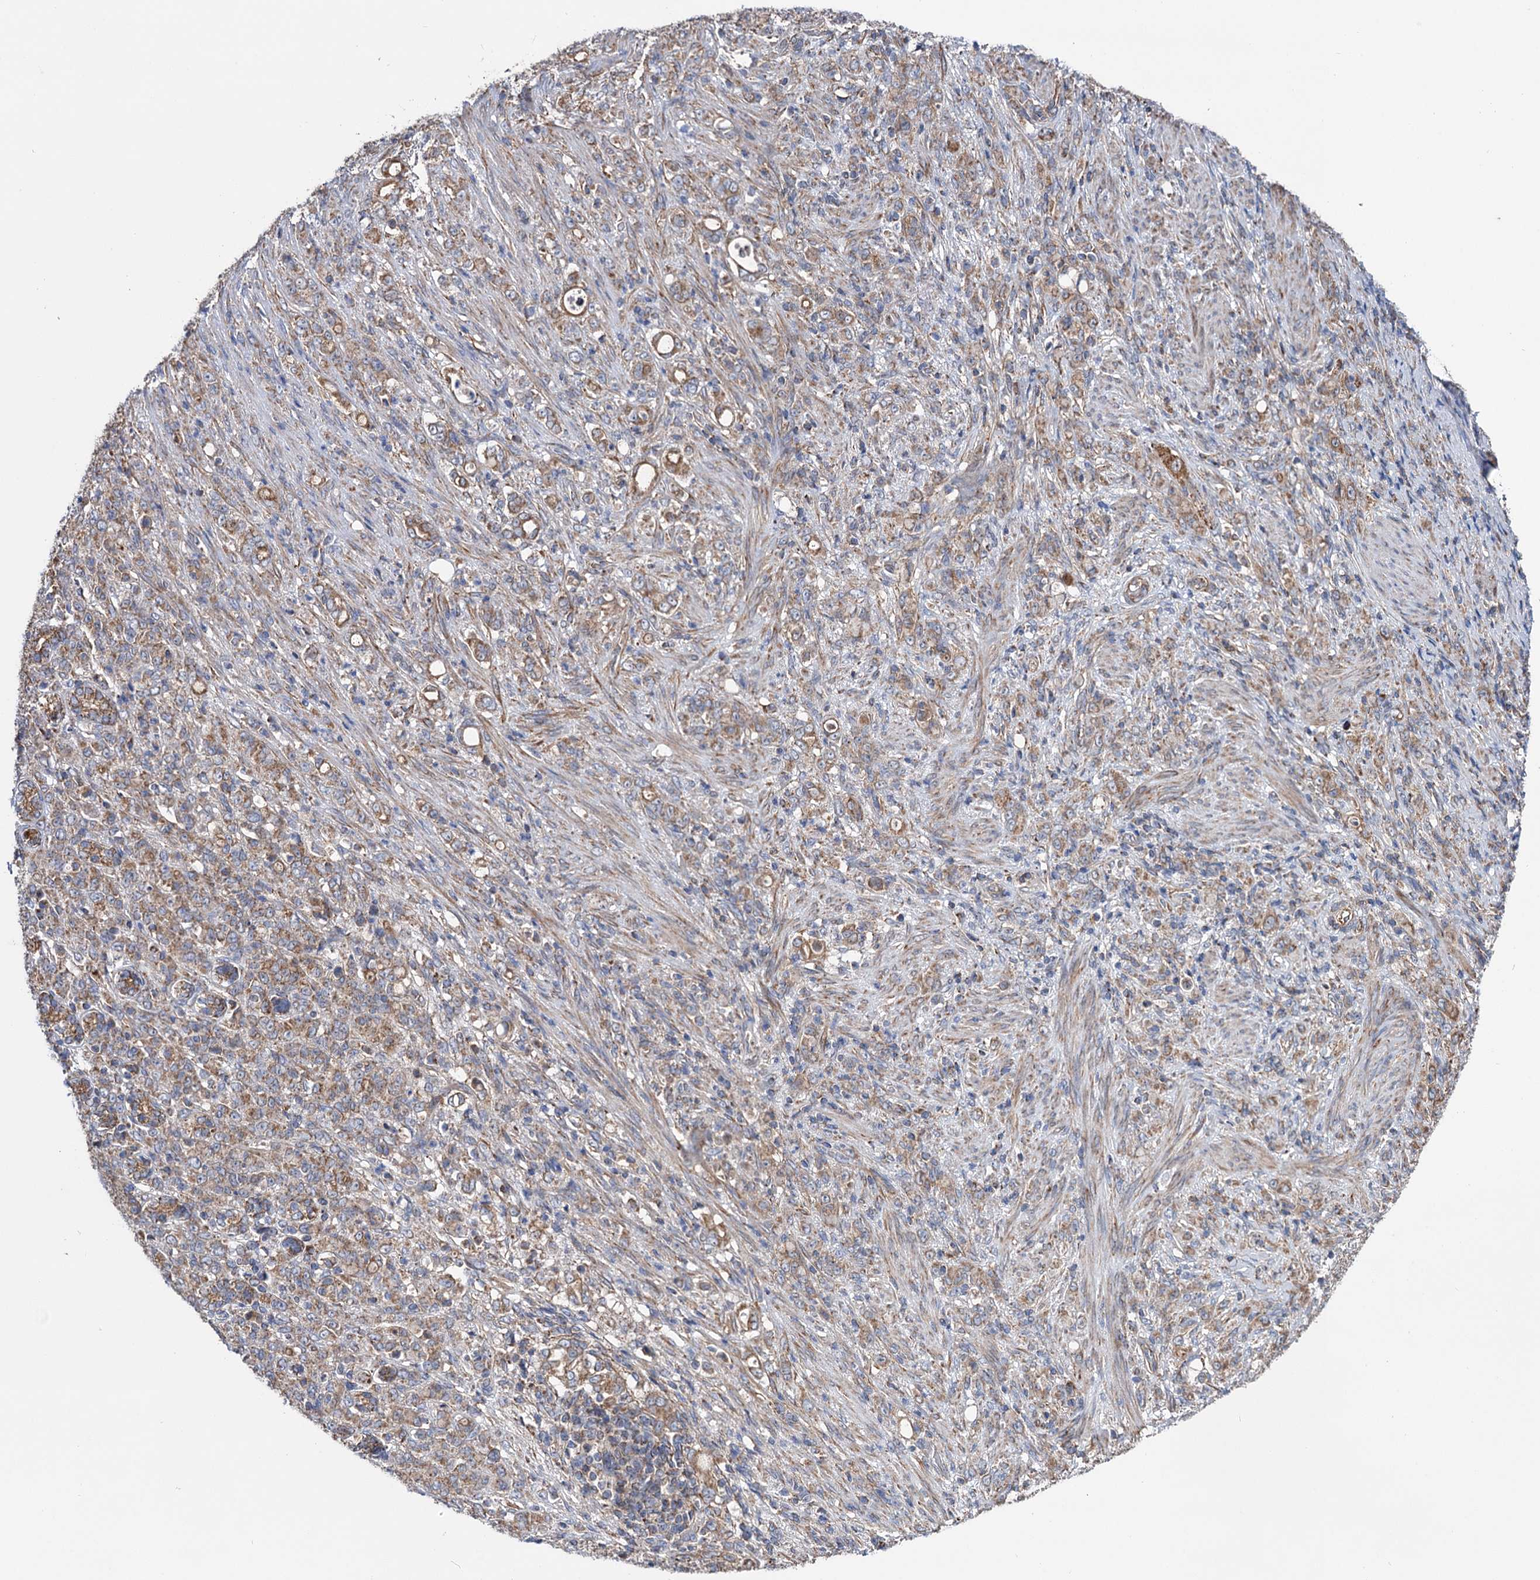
{"staining": {"intensity": "moderate", "quantity": ">75%", "location": "cytoplasmic/membranous"}, "tissue": "stomach cancer", "cell_type": "Tumor cells", "image_type": "cancer", "snomed": [{"axis": "morphology", "description": "Adenocarcinoma, NOS"}, {"axis": "topography", "description": "Stomach"}], "caption": "A brown stain labels moderate cytoplasmic/membranous staining of a protein in human adenocarcinoma (stomach) tumor cells. (DAB = brown stain, brightfield microscopy at high magnification).", "gene": "SUCLA2", "patient": {"sex": "female", "age": 79}}